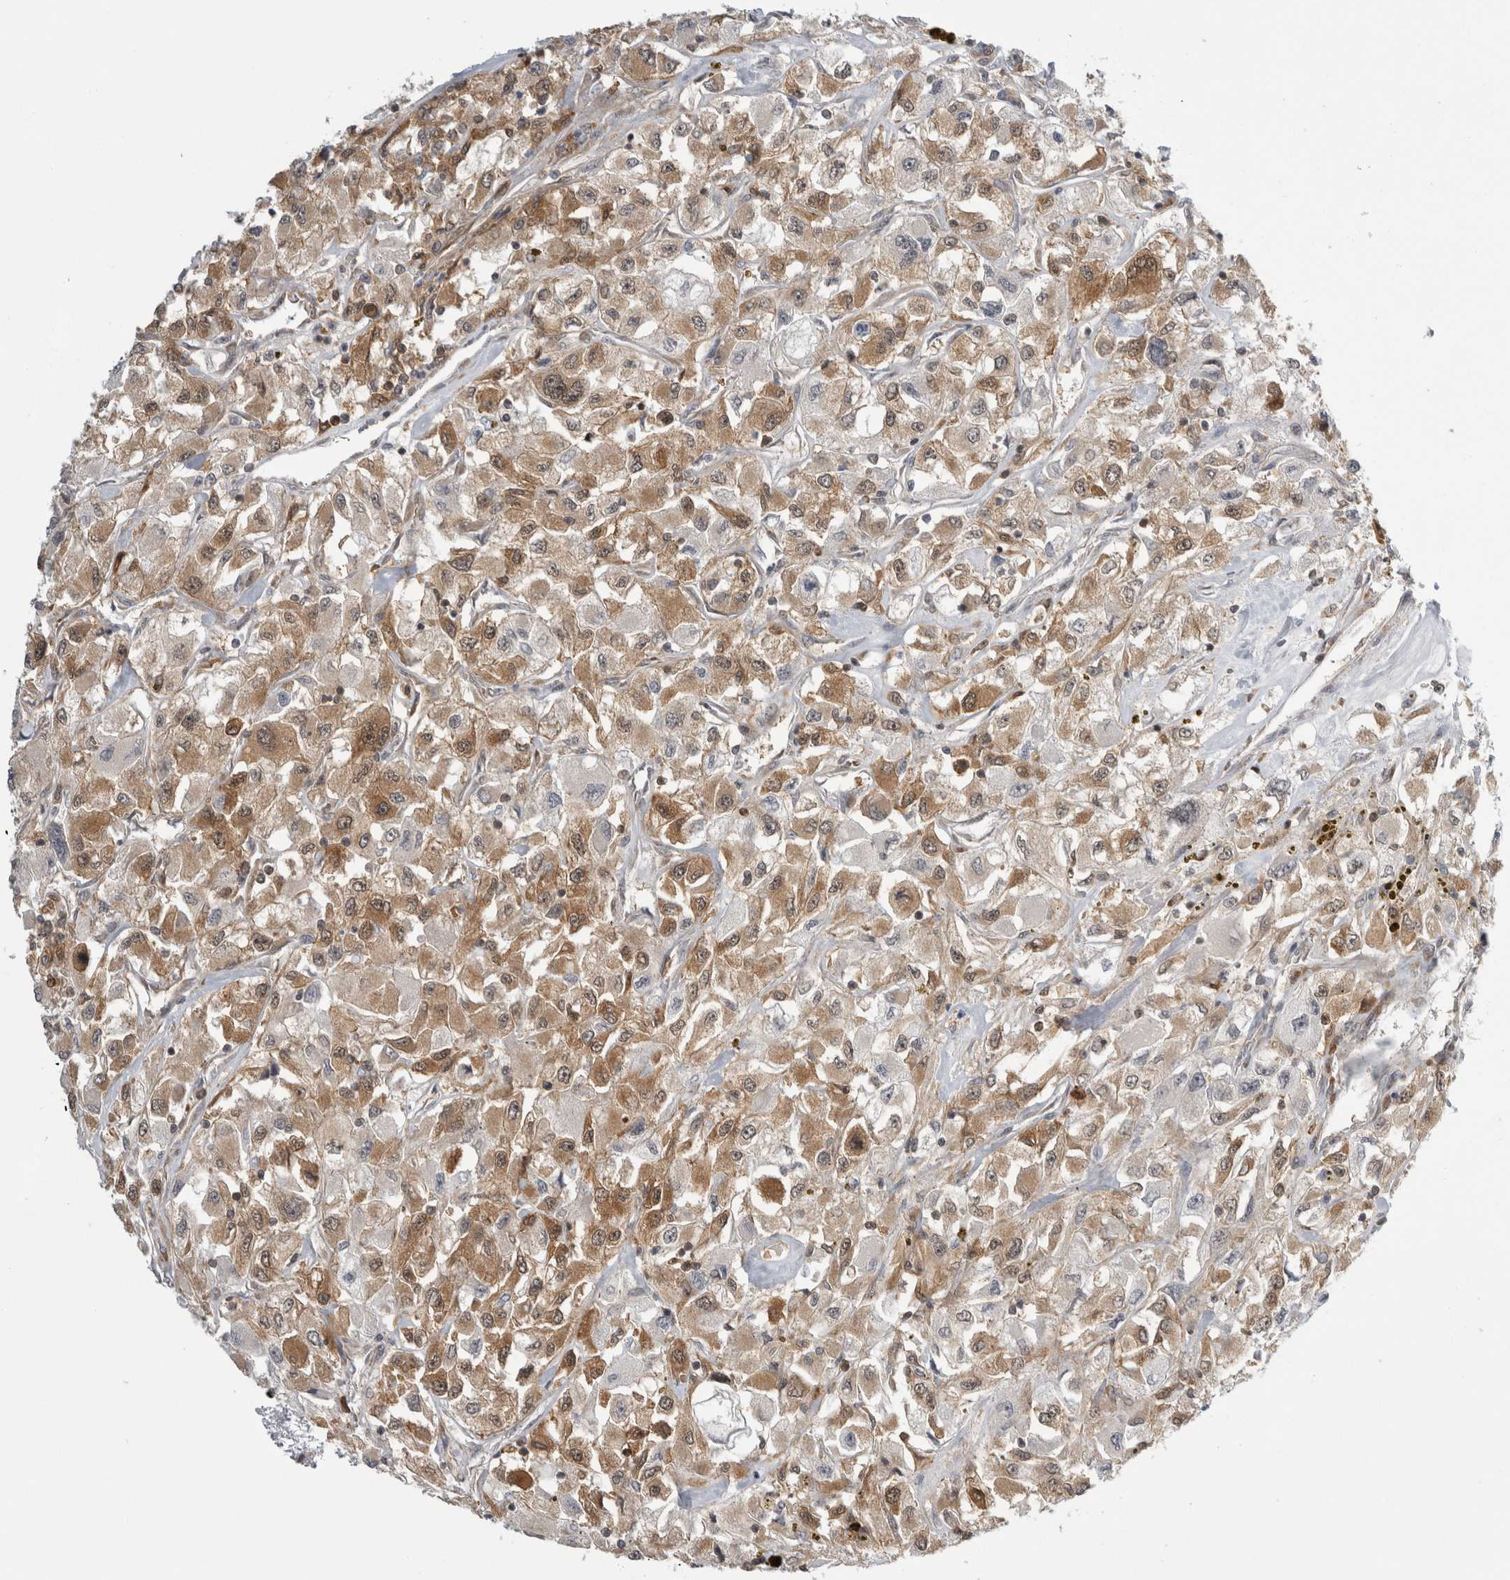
{"staining": {"intensity": "moderate", "quantity": ">75%", "location": "cytoplasmic/membranous"}, "tissue": "renal cancer", "cell_type": "Tumor cells", "image_type": "cancer", "snomed": [{"axis": "morphology", "description": "Adenocarcinoma, NOS"}, {"axis": "topography", "description": "Kidney"}], "caption": "Adenocarcinoma (renal) stained for a protein (brown) reveals moderate cytoplasmic/membranous positive positivity in approximately >75% of tumor cells.", "gene": "CACYBP", "patient": {"sex": "female", "age": 52}}